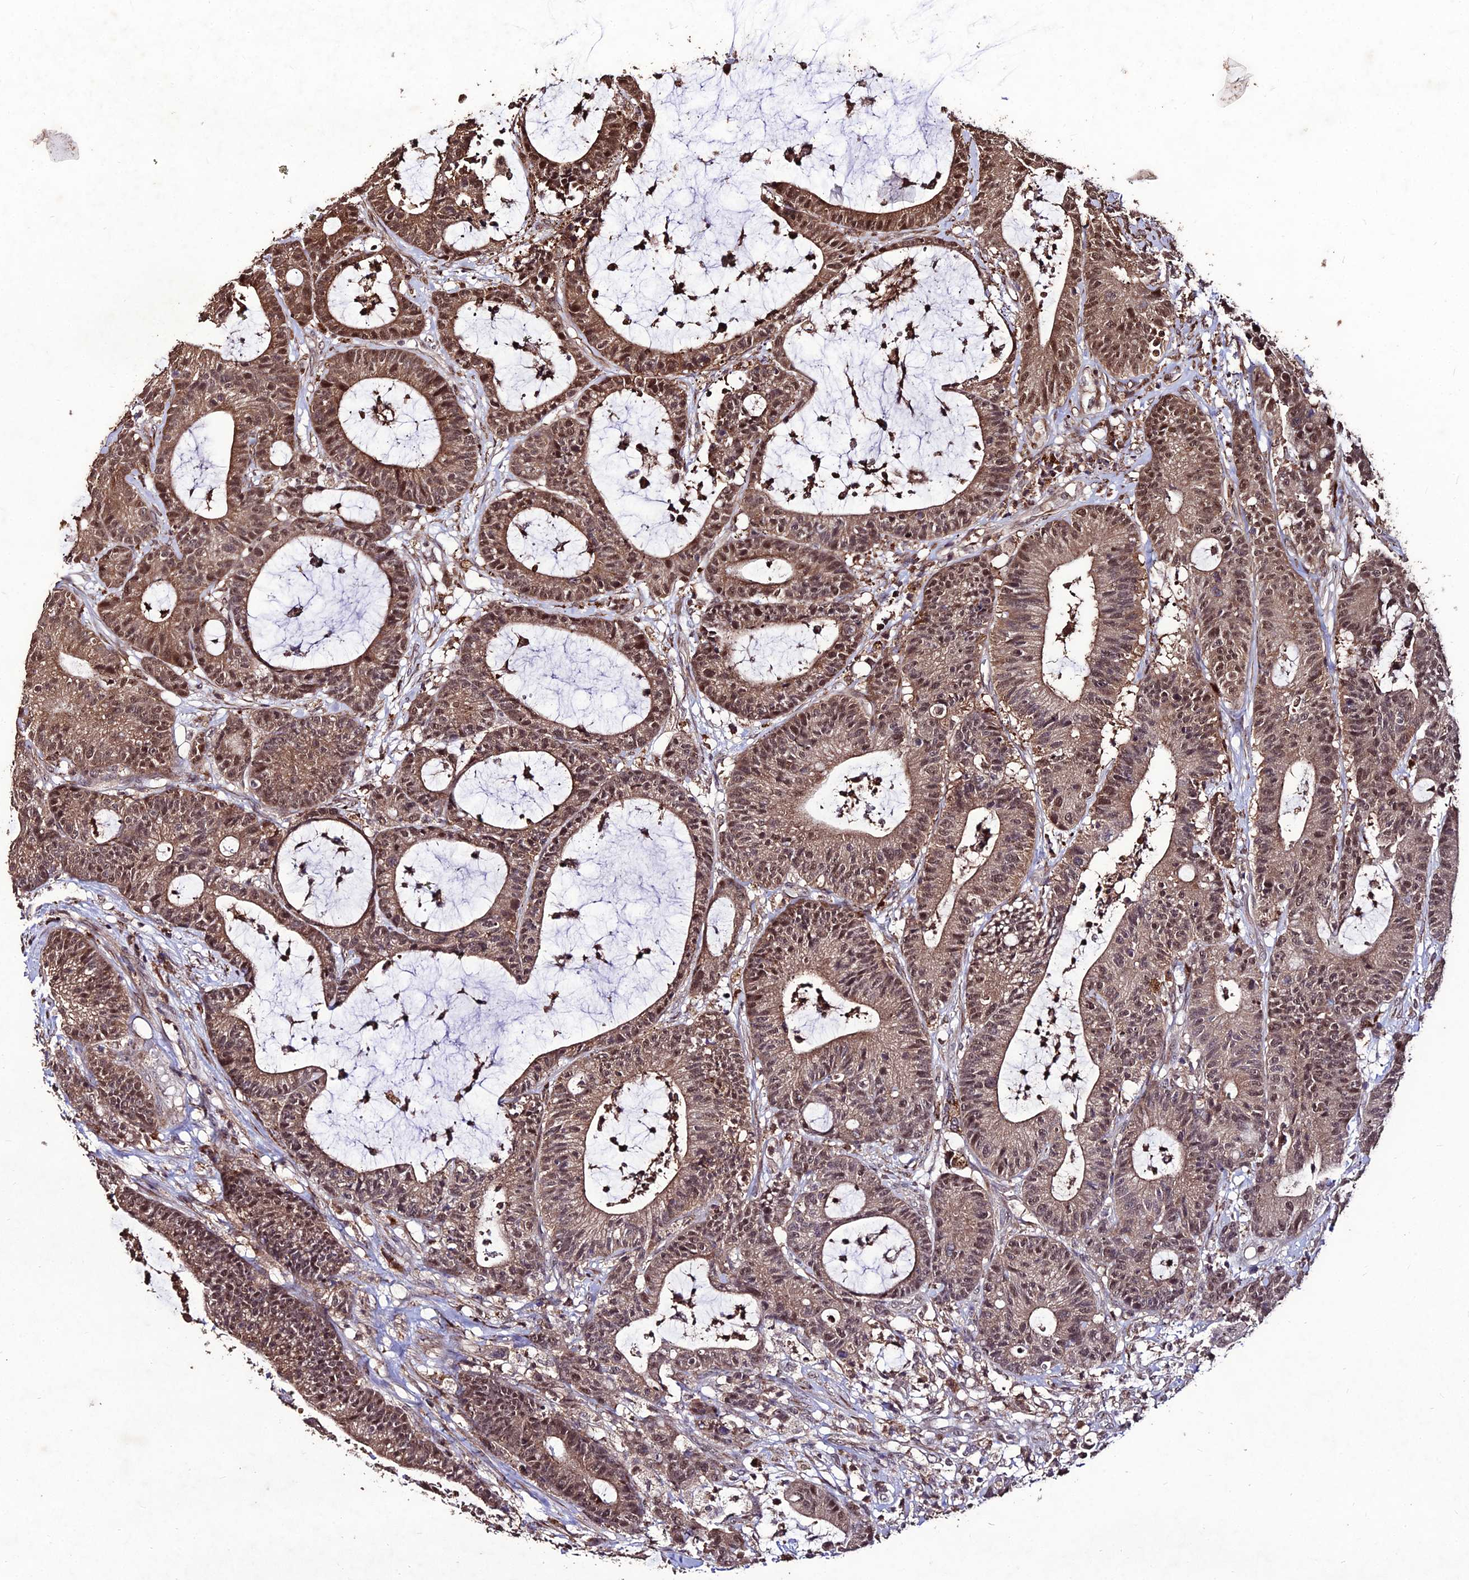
{"staining": {"intensity": "moderate", "quantity": ">75%", "location": "cytoplasmic/membranous,nuclear"}, "tissue": "colorectal cancer", "cell_type": "Tumor cells", "image_type": "cancer", "snomed": [{"axis": "morphology", "description": "Adenocarcinoma, NOS"}, {"axis": "topography", "description": "Colon"}], "caption": "This micrograph exhibits IHC staining of human adenocarcinoma (colorectal), with medium moderate cytoplasmic/membranous and nuclear staining in approximately >75% of tumor cells.", "gene": "ZNF766", "patient": {"sex": "female", "age": 84}}